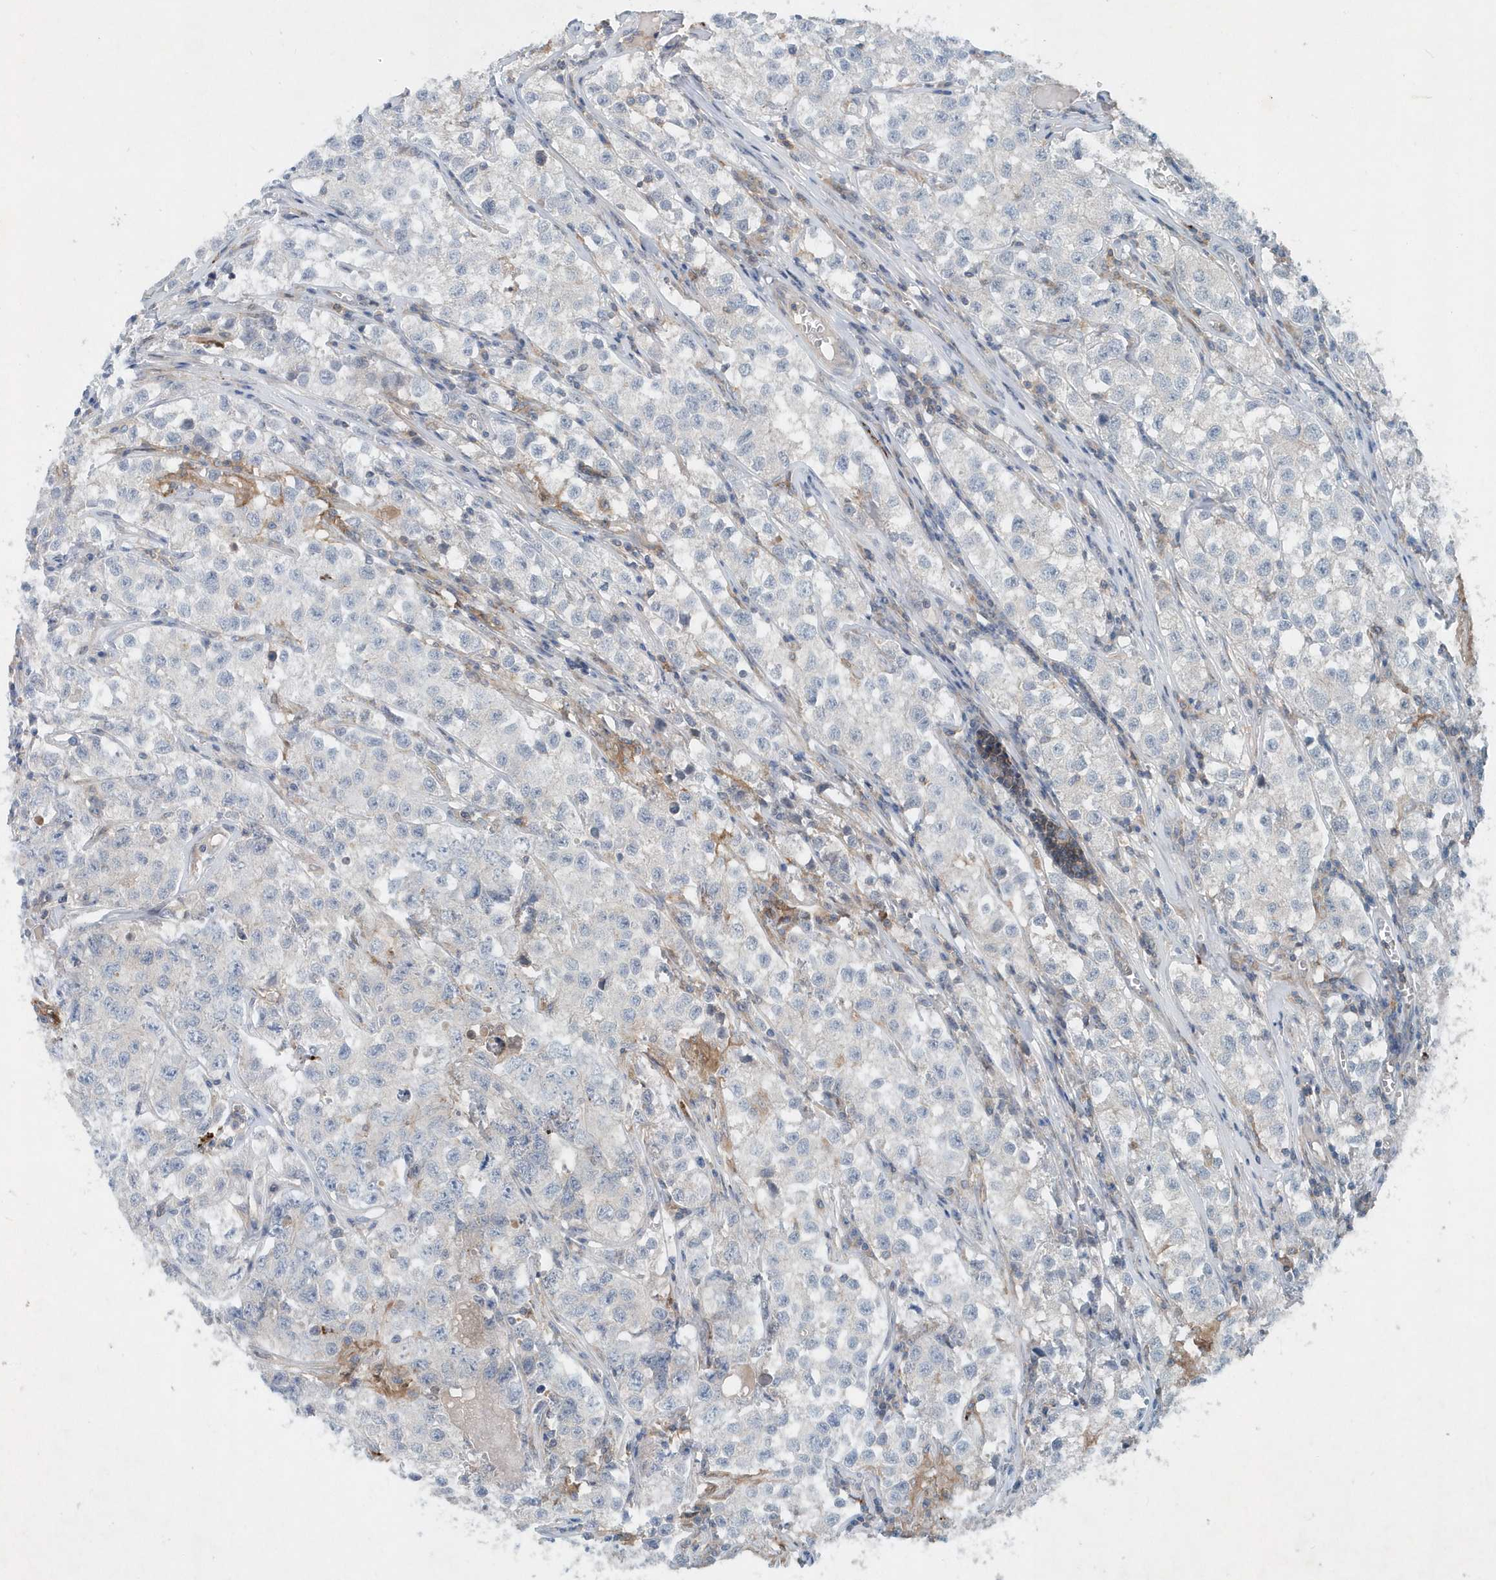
{"staining": {"intensity": "negative", "quantity": "none", "location": "none"}, "tissue": "testis cancer", "cell_type": "Tumor cells", "image_type": "cancer", "snomed": [{"axis": "morphology", "description": "Seminoma, NOS"}, {"axis": "morphology", "description": "Carcinoma, Embryonal, NOS"}, {"axis": "topography", "description": "Testis"}], "caption": "IHC micrograph of neoplastic tissue: testis embryonal carcinoma stained with DAB (3,3'-diaminobenzidine) shows no significant protein positivity in tumor cells.", "gene": "P2RY10", "patient": {"sex": "male", "age": 43}}